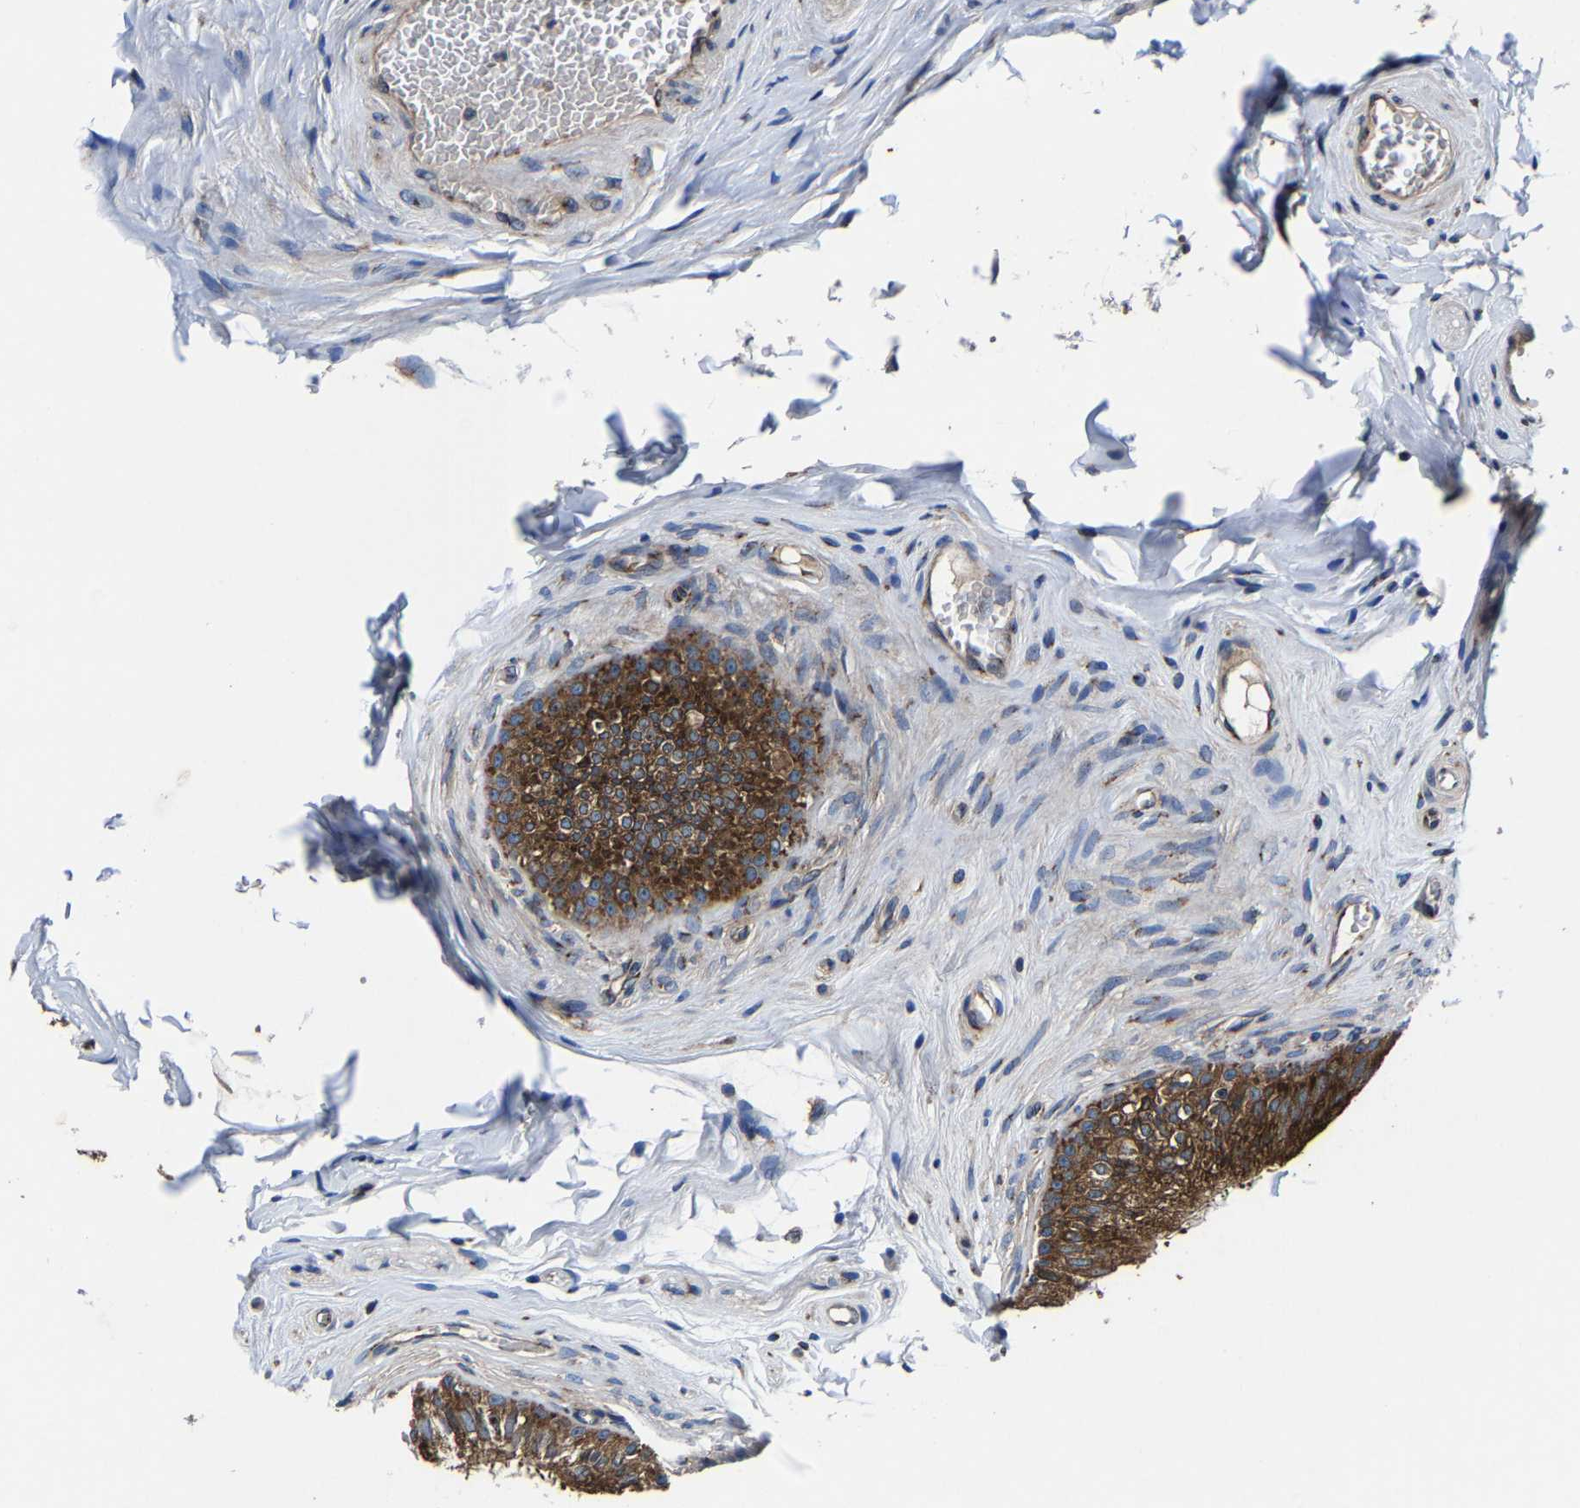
{"staining": {"intensity": "strong", "quantity": ">75%", "location": "cytoplasmic/membranous"}, "tissue": "epididymis", "cell_type": "Glandular cells", "image_type": "normal", "snomed": [{"axis": "morphology", "description": "Normal tissue, NOS"}, {"axis": "topography", "description": "Testis"}, {"axis": "topography", "description": "Epididymis"}], "caption": "The image shows staining of normal epididymis, revealing strong cytoplasmic/membranous protein positivity (brown color) within glandular cells.", "gene": "EBAG9", "patient": {"sex": "male", "age": 36}}